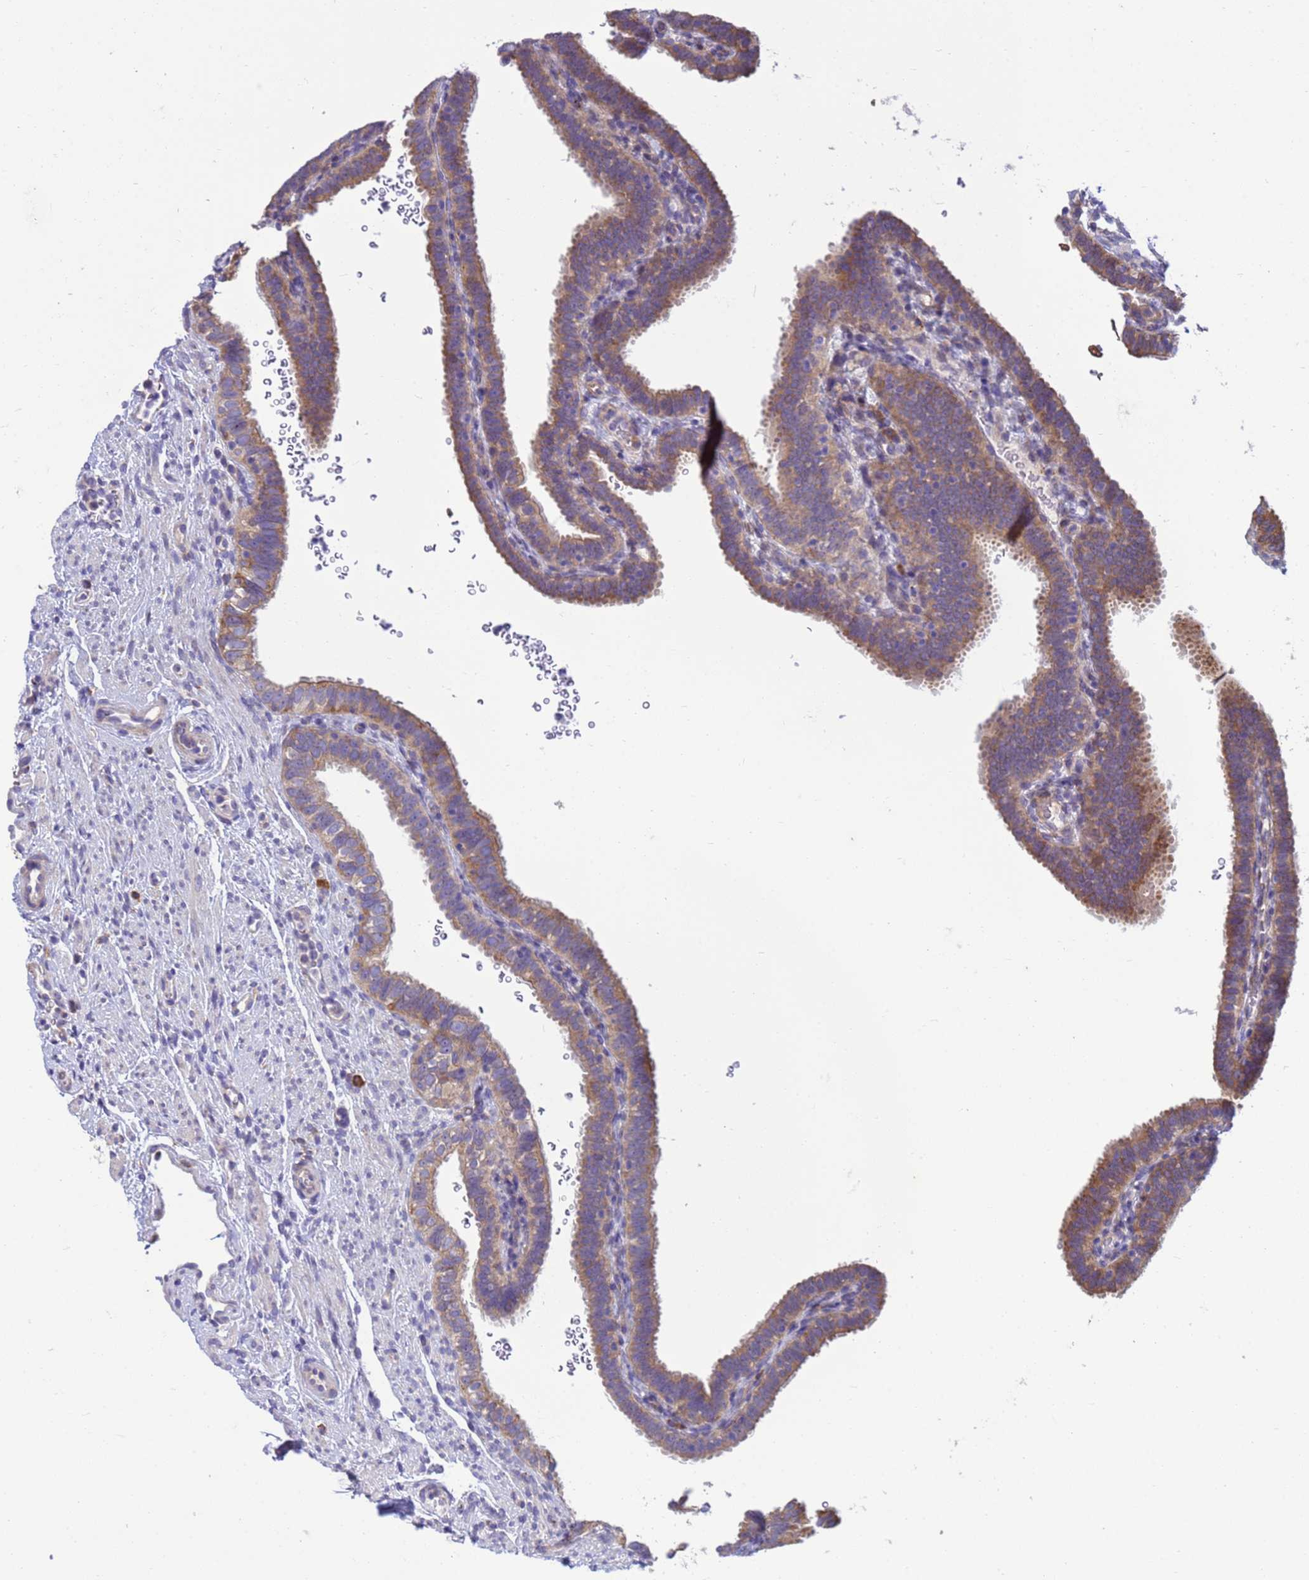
{"staining": {"intensity": "moderate", "quantity": ">75%", "location": "cytoplasmic/membranous"}, "tissue": "fallopian tube", "cell_type": "Glandular cells", "image_type": "normal", "snomed": [{"axis": "morphology", "description": "Normal tissue, NOS"}, {"axis": "topography", "description": "Fallopian tube"}], "caption": "The histopathology image exhibits immunohistochemical staining of unremarkable fallopian tube. There is moderate cytoplasmic/membranous expression is present in approximately >75% of glandular cells.", "gene": "THAP5", "patient": {"sex": "female", "age": 41}}